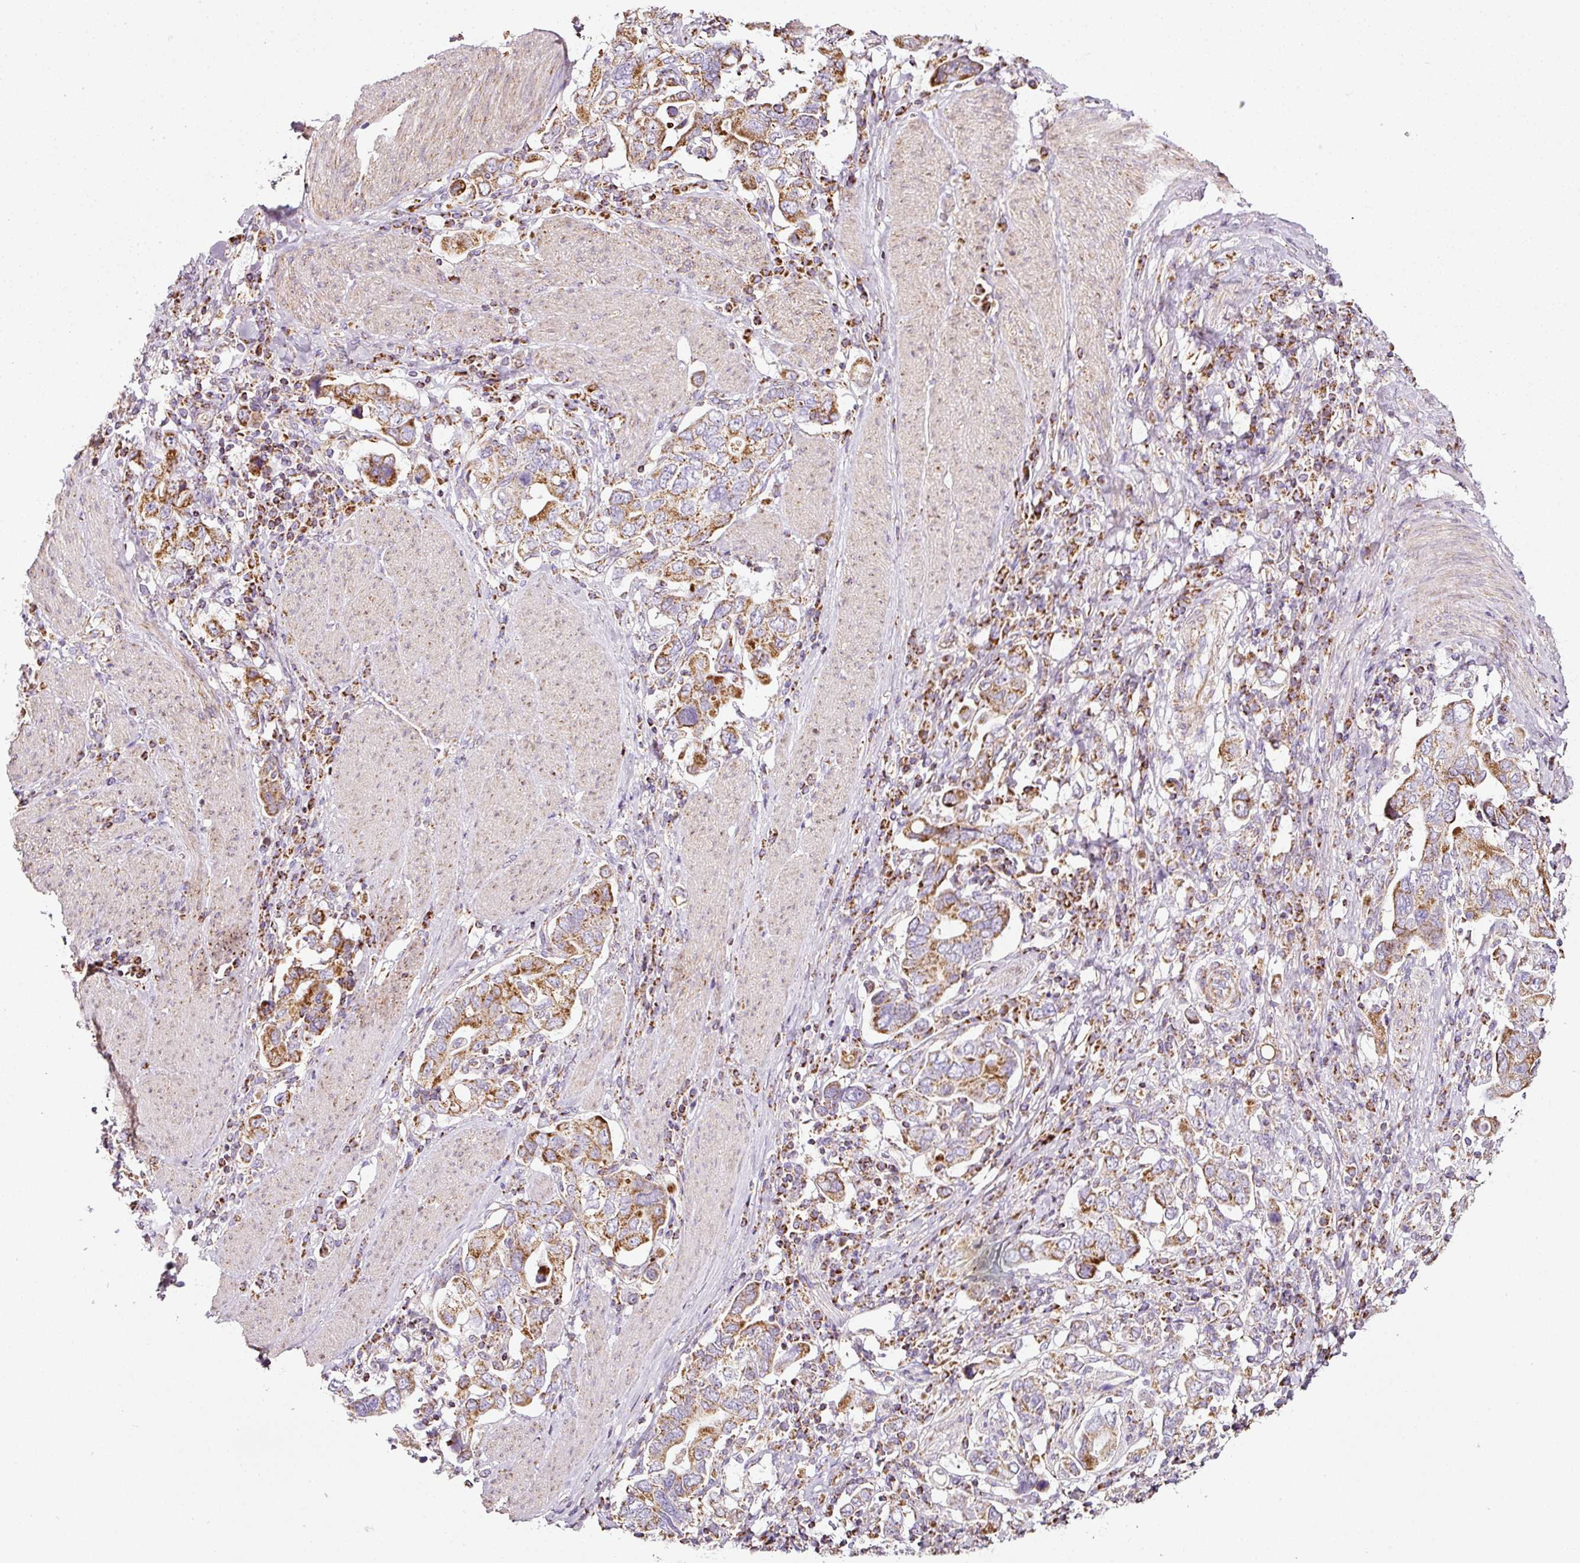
{"staining": {"intensity": "moderate", "quantity": ">75%", "location": "cytoplasmic/membranous"}, "tissue": "stomach cancer", "cell_type": "Tumor cells", "image_type": "cancer", "snomed": [{"axis": "morphology", "description": "Adenocarcinoma, NOS"}, {"axis": "topography", "description": "Stomach, upper"}, {"axis": "topography", "description": "Stomach"}], "caption": "This is a histology image of immunohistochemistry (IHC) staining of stomach adenocarcinoma, which shows moderate expression in the cytoplasmic/membranous of tumor cells.", "gene": "SDHA", "patient": {"sex": "male", "age": 62}}